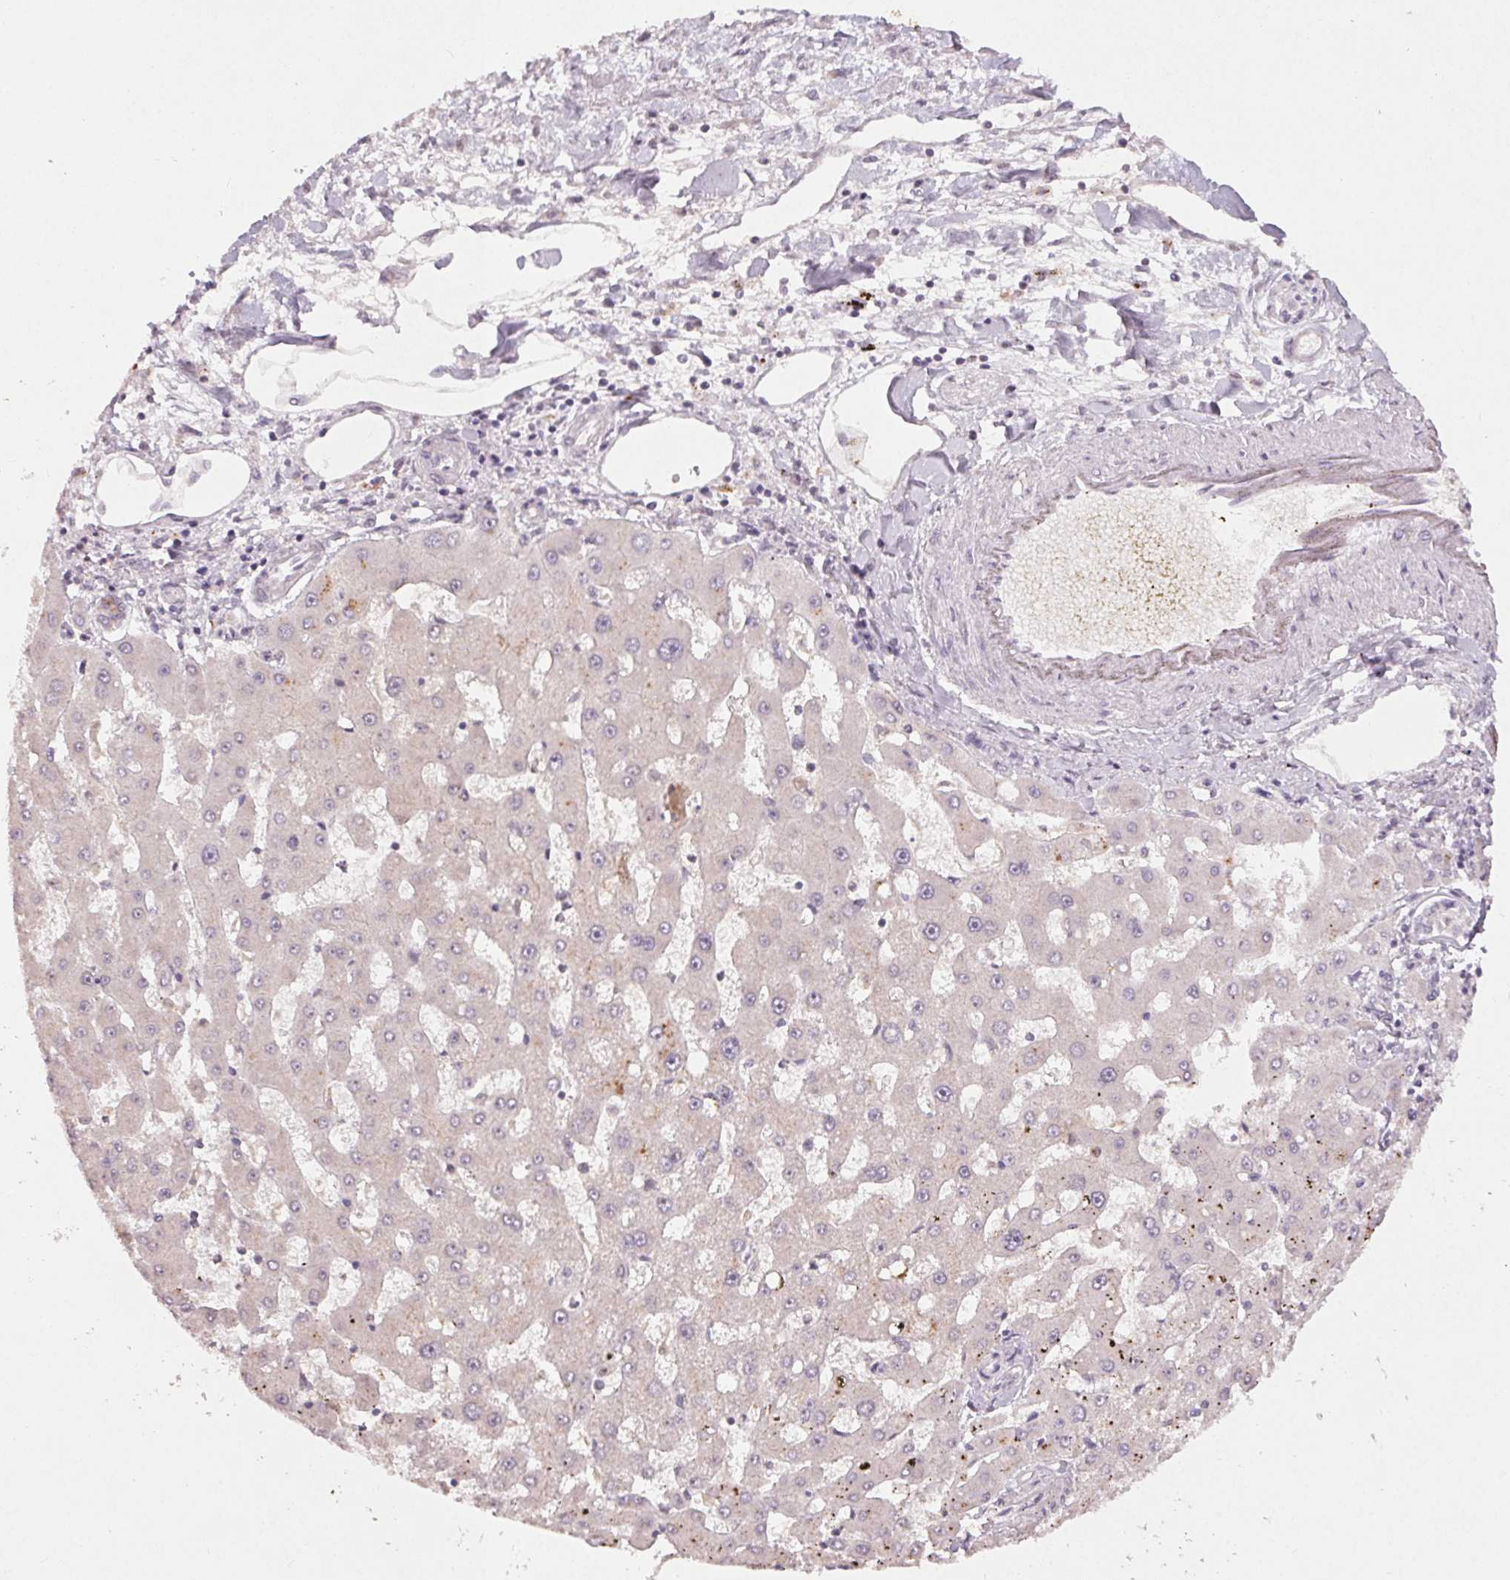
{"staining": {"intensity": "negative", "quantity": "none", "location": "none"}, "tissue": "liver cancer", "cell_type": "Tumor cells", "image_type": "cancer", "snomed": [{"axis": "morphology", "description": "Carcinoma, Hepatocellular, NOS"}, {"axis": "topography", "description": "Liver"}], "caption": "Tumor cells are negative for brown protein staining in hepatocellular carcinoma (liver).", "gene": "KLRC3", "patient": {"sex": "male", "age": 67}}